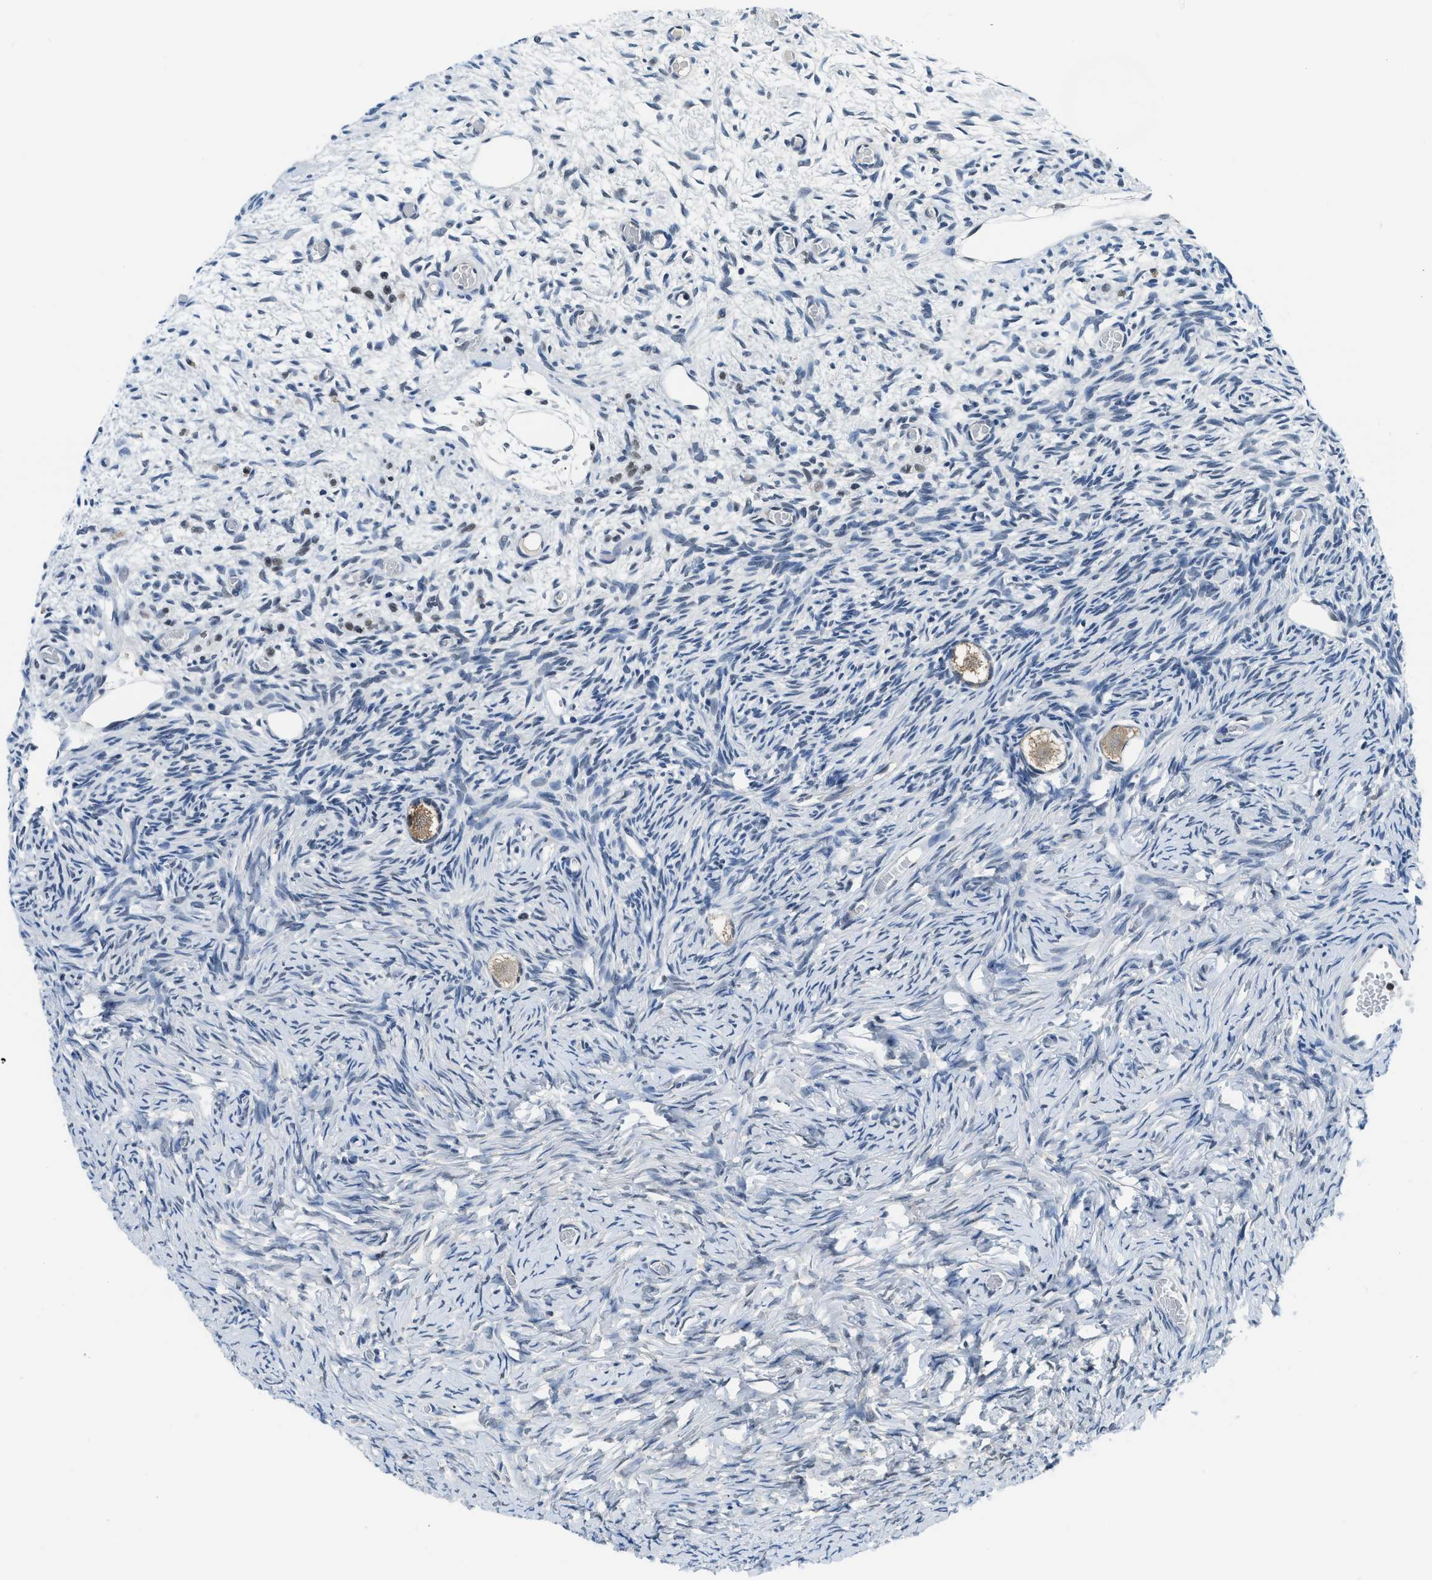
{"staining": {"intensity": "weak", "quantity": ">75%", "location": "cytoplasmic/membranous"}, "tissue": "ovary", "cell_type": "Follicle cells", "image_type": "normal", "snomed": [{"axis": "morphology", "description": "Normal tissue, NOS"}, {"axis": "topography", "description": "Ovary"}], "caption": "Protein staining demonstrates weak cytoplasmic/membranous staining in about >75% of follicle cells in normal ovary.", "gene": "ALX1", "patient": {"sex": "female", "age": 27}}